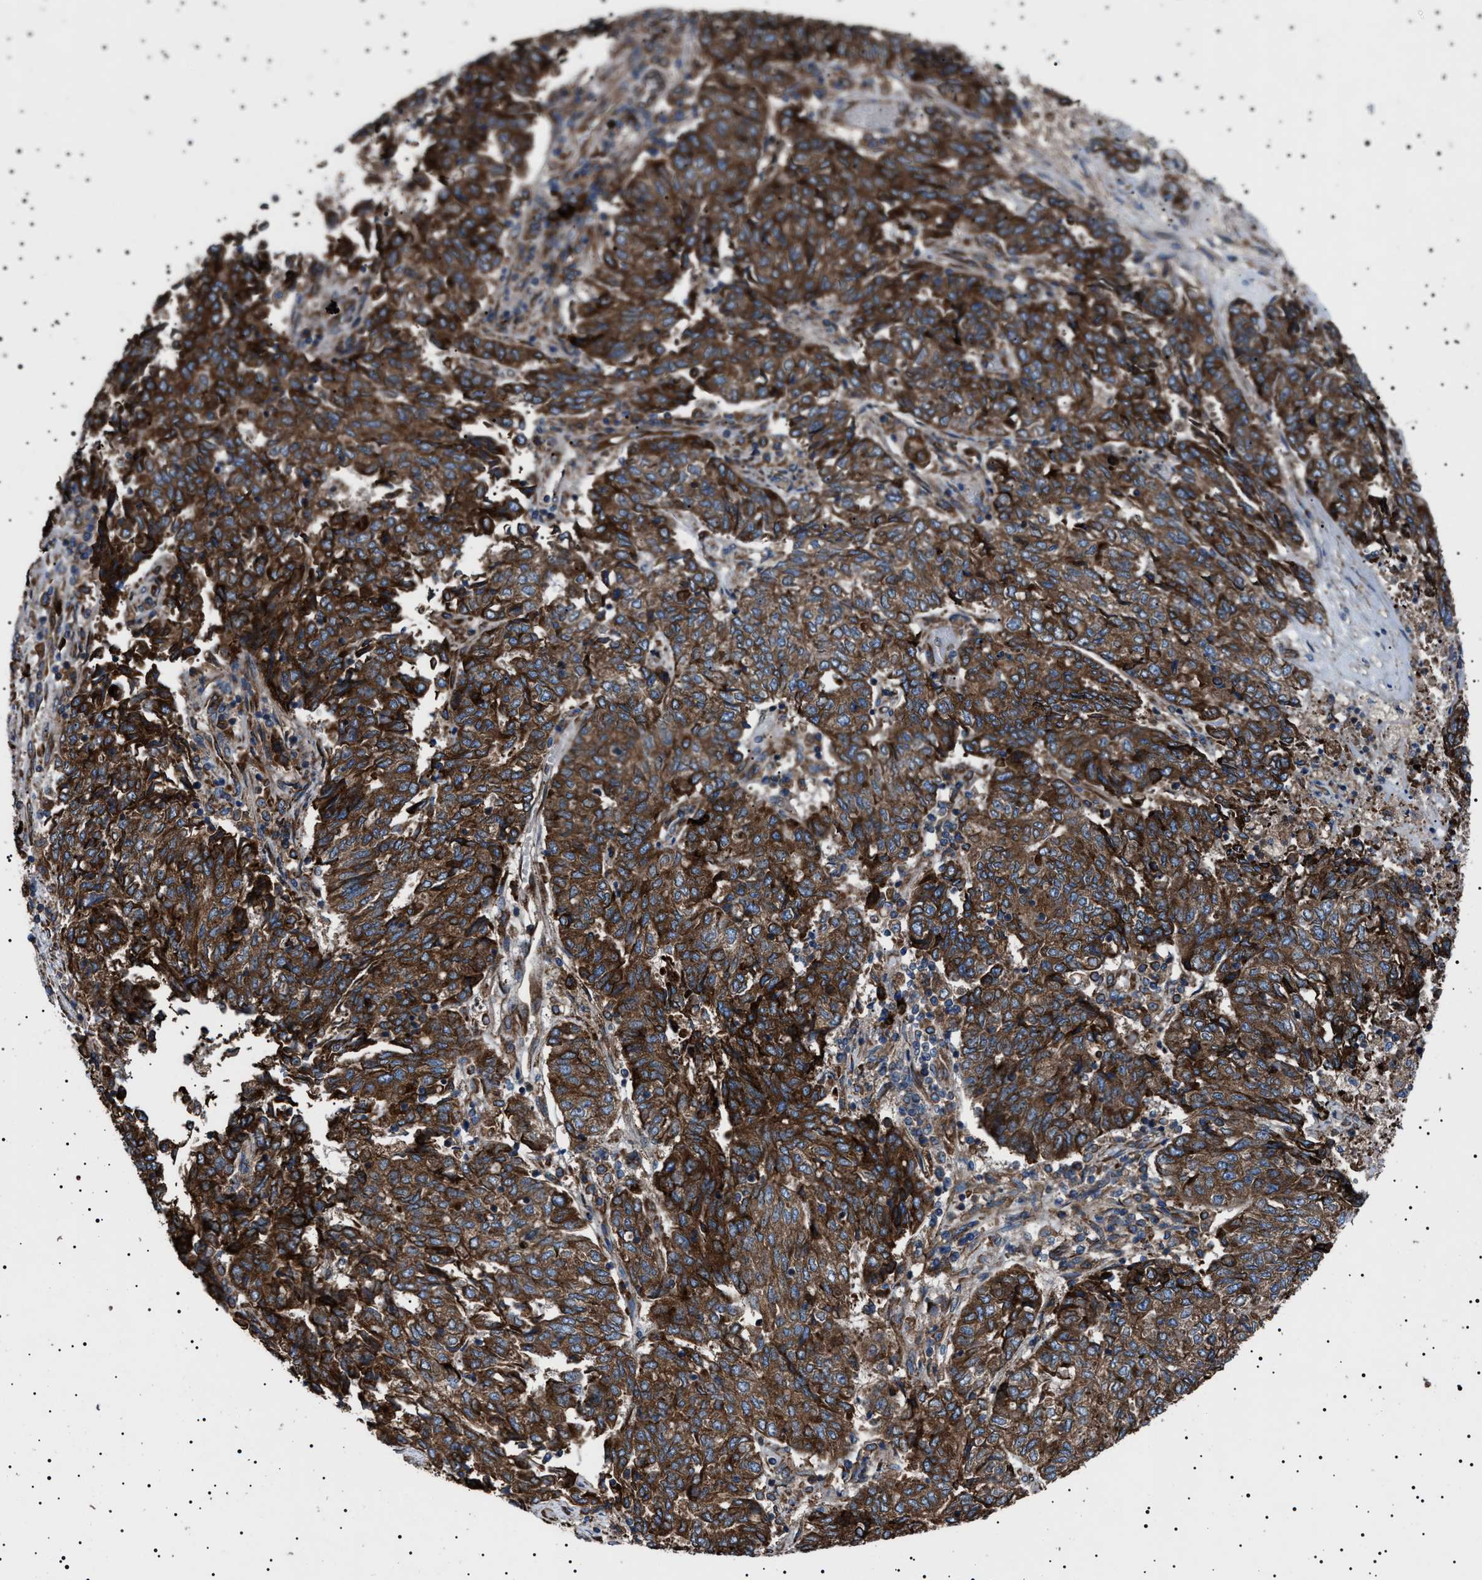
{"staining": {"intensity": "strong", "quantity": ">75%", "location": "cytoplasmic/membranous"}, "tissue": "endometrial cancer", "cell_type": "Tumor cells", "image_type": "cancer", "snomed": [{"axis": "morphology", "description": "Adenocarcinoma, NOS"}, {"axis": "topography", "description": "Endometrium"}], "caption": "Strong cytoplasmic/membranous positivity is present in about >75% of tumor cells in endometrial adenocarcinoma.", "gene": "TOP1MT", "patient": {"sex": "female", "age": 80}}